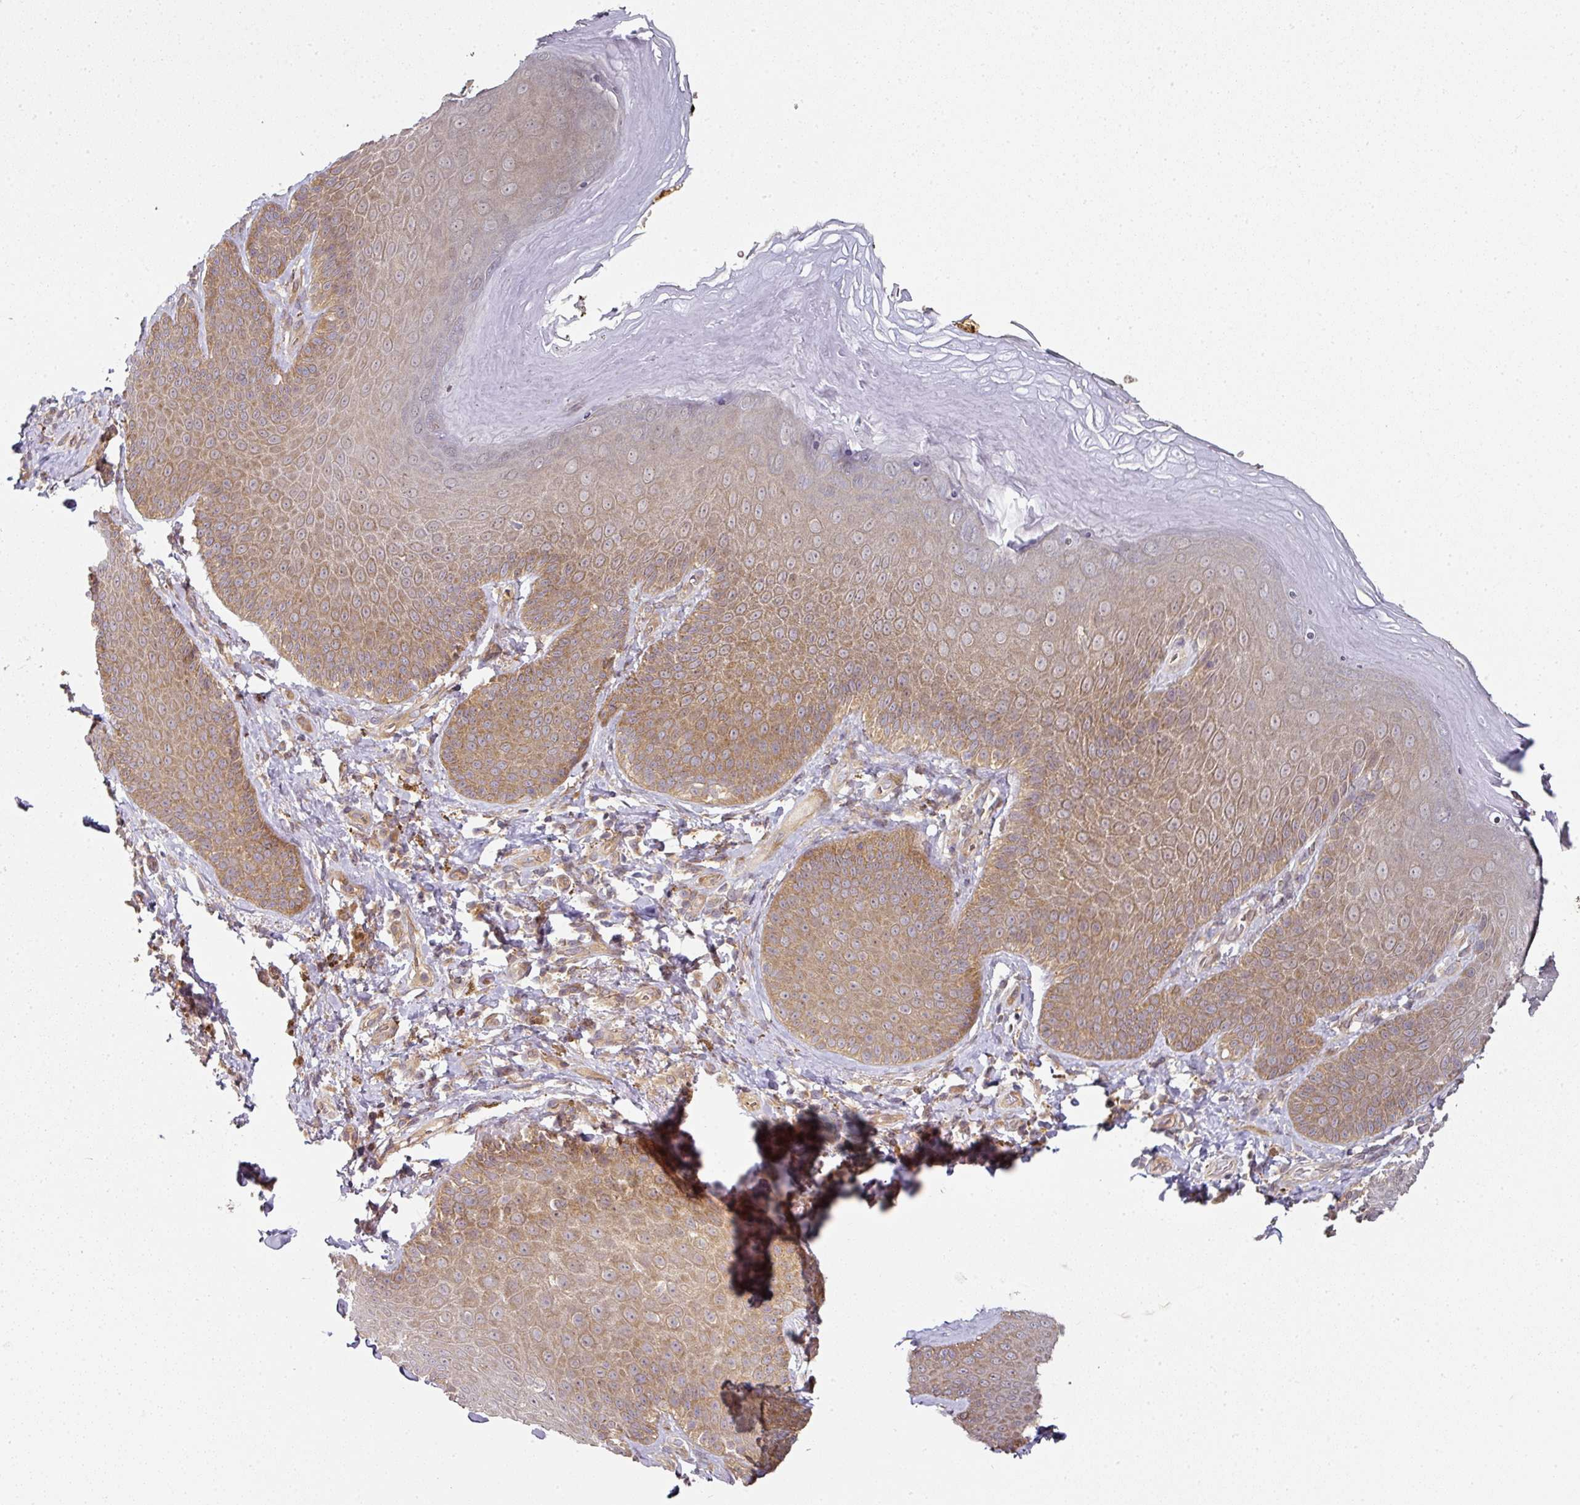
{"staining": {"intensity": "moderate", "quantity": "25%-75%", "location": "cytoplasmic/membranous"}, "tissue": "skin", "cell_type": "Epidermal cells", "image_type": "normal", "snomed": [{"axis": "morphology", "description": "Normal tissue, NOS"}, {"axis": "topography", "description": "Anal"}, {"axis": "topography", "description": "Peripheral nerve tissue"}], "caption": "Immunohistochemistry of unremarkable human skin displays medium levels of moderate cytoplasmic/membranous staining in about 25%-75% of epidermal cells. Nuclei are stained in blue.", "gene": "MAP2K2", "patient": {"sex": "male", "age": 53}}